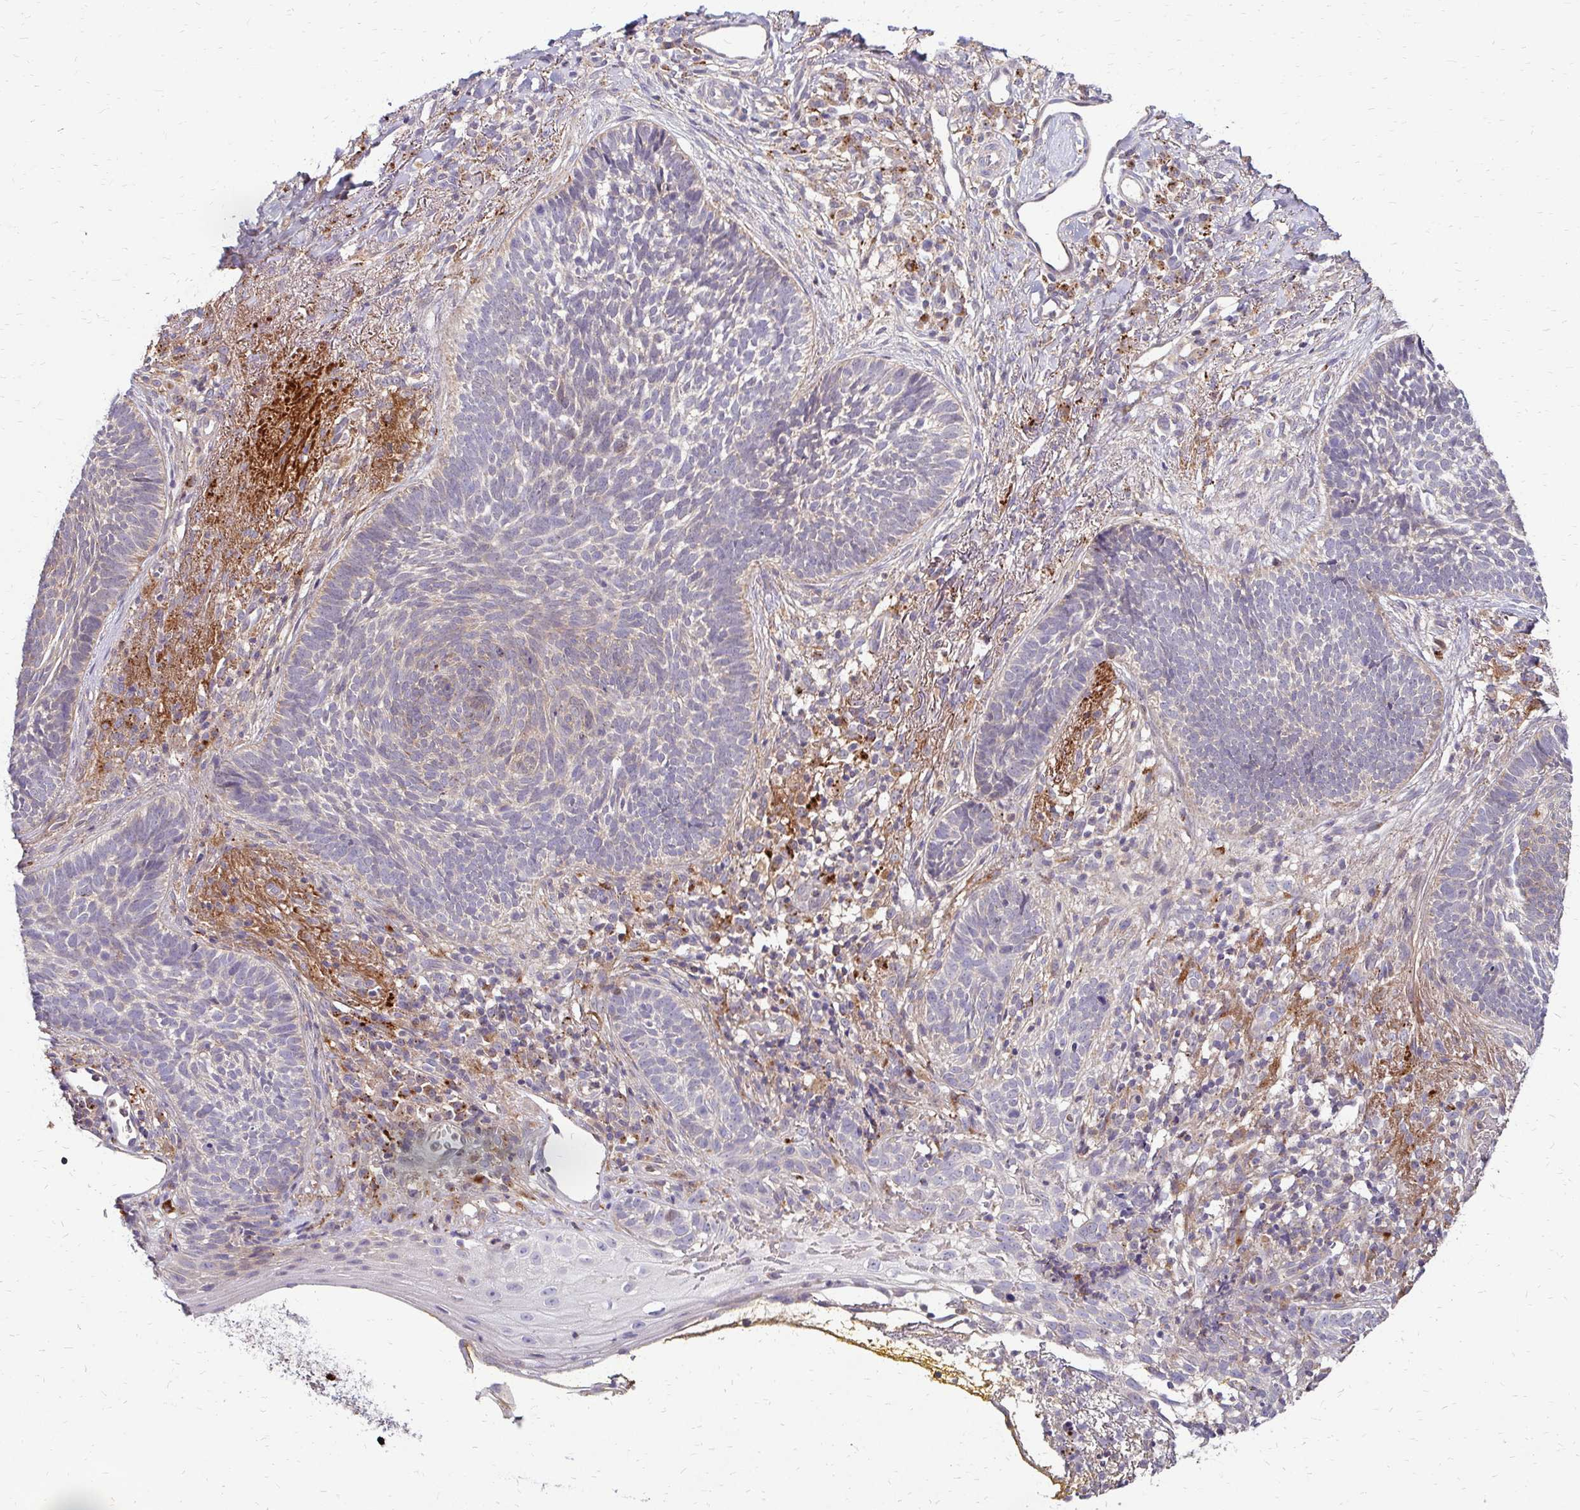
{"staining": {"intensity": "negative", "quantity": "none", "location": "none"}, "tissue": "skin cancer", "cell_type": "Tumor cells", "image_type": "cancer", "snomed": [{"axis": "morphology", "description": "Basal cell carcinoma"}, {"axis": "topography", "description": "Skin"}], "caption": "A high-resolution micrograph shows immunohistochemistry (IHC) staining of skin basal cell carcinoma, which reveals no significant staining in tumor cells.", "gene": "IDUA", "patient": {"sex": "female", "age": 74}}